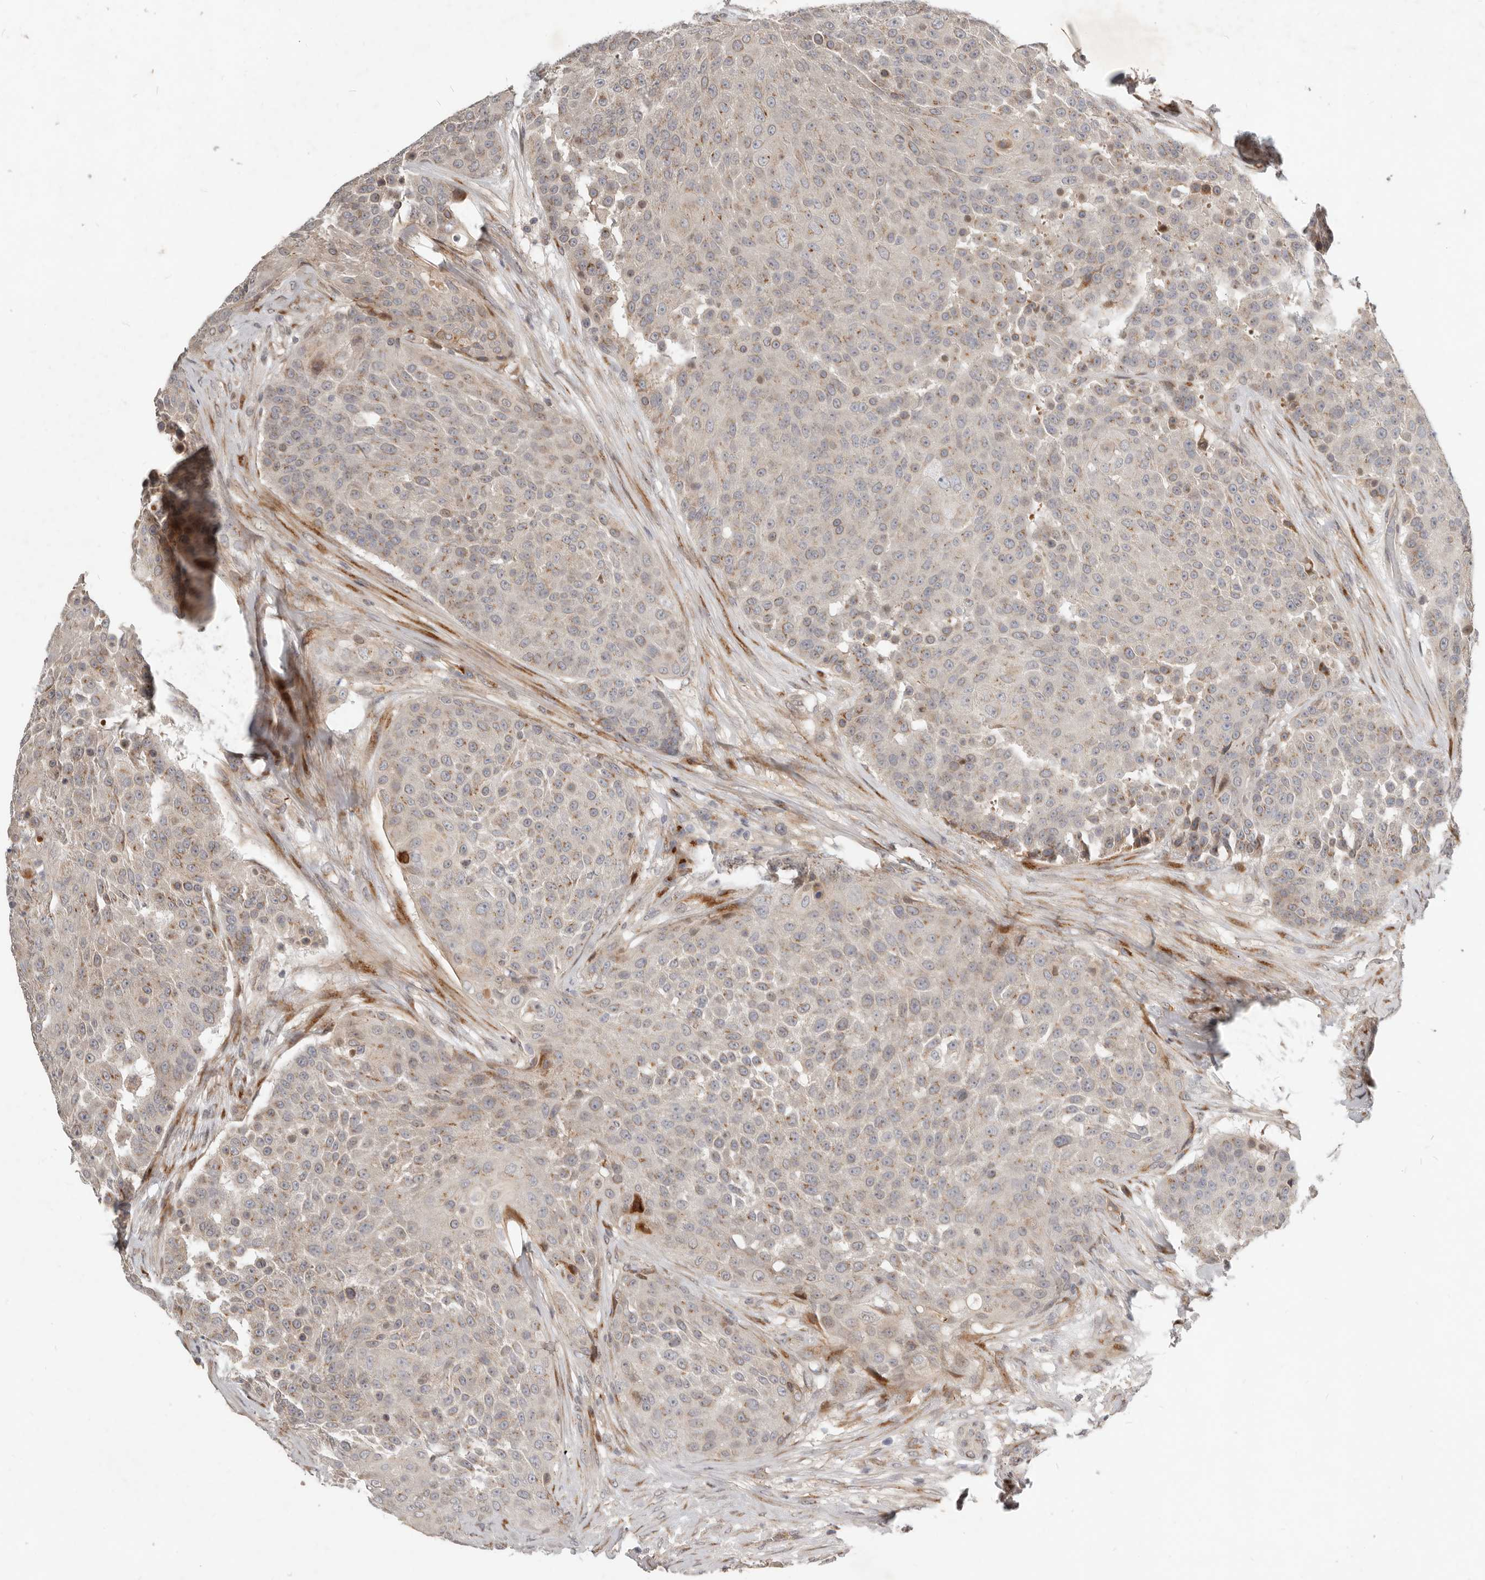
{"staining": {"intensity": "weak", "quantity": "25%-75%", "location": "cytoplasmic/membranous"}, "tissue": "urothelial cancer", "cell_type": "Tumor cells", "image_type": "cancer", "snomed": [{"axis": "morphology", "description": "Urothelial carcinoma, High grade"}, {"axis": "topography", "description": "Urinary bladder"}], "caption": "Brown immunohistochemical staining in human urothelial carcinoma (high-grade) displays weak cytoplasmic/membranous staining in approximately 25%-75% of tumor cells.", "gene": "NPY4R", "patient": {"sex": "female", "age": 63}}